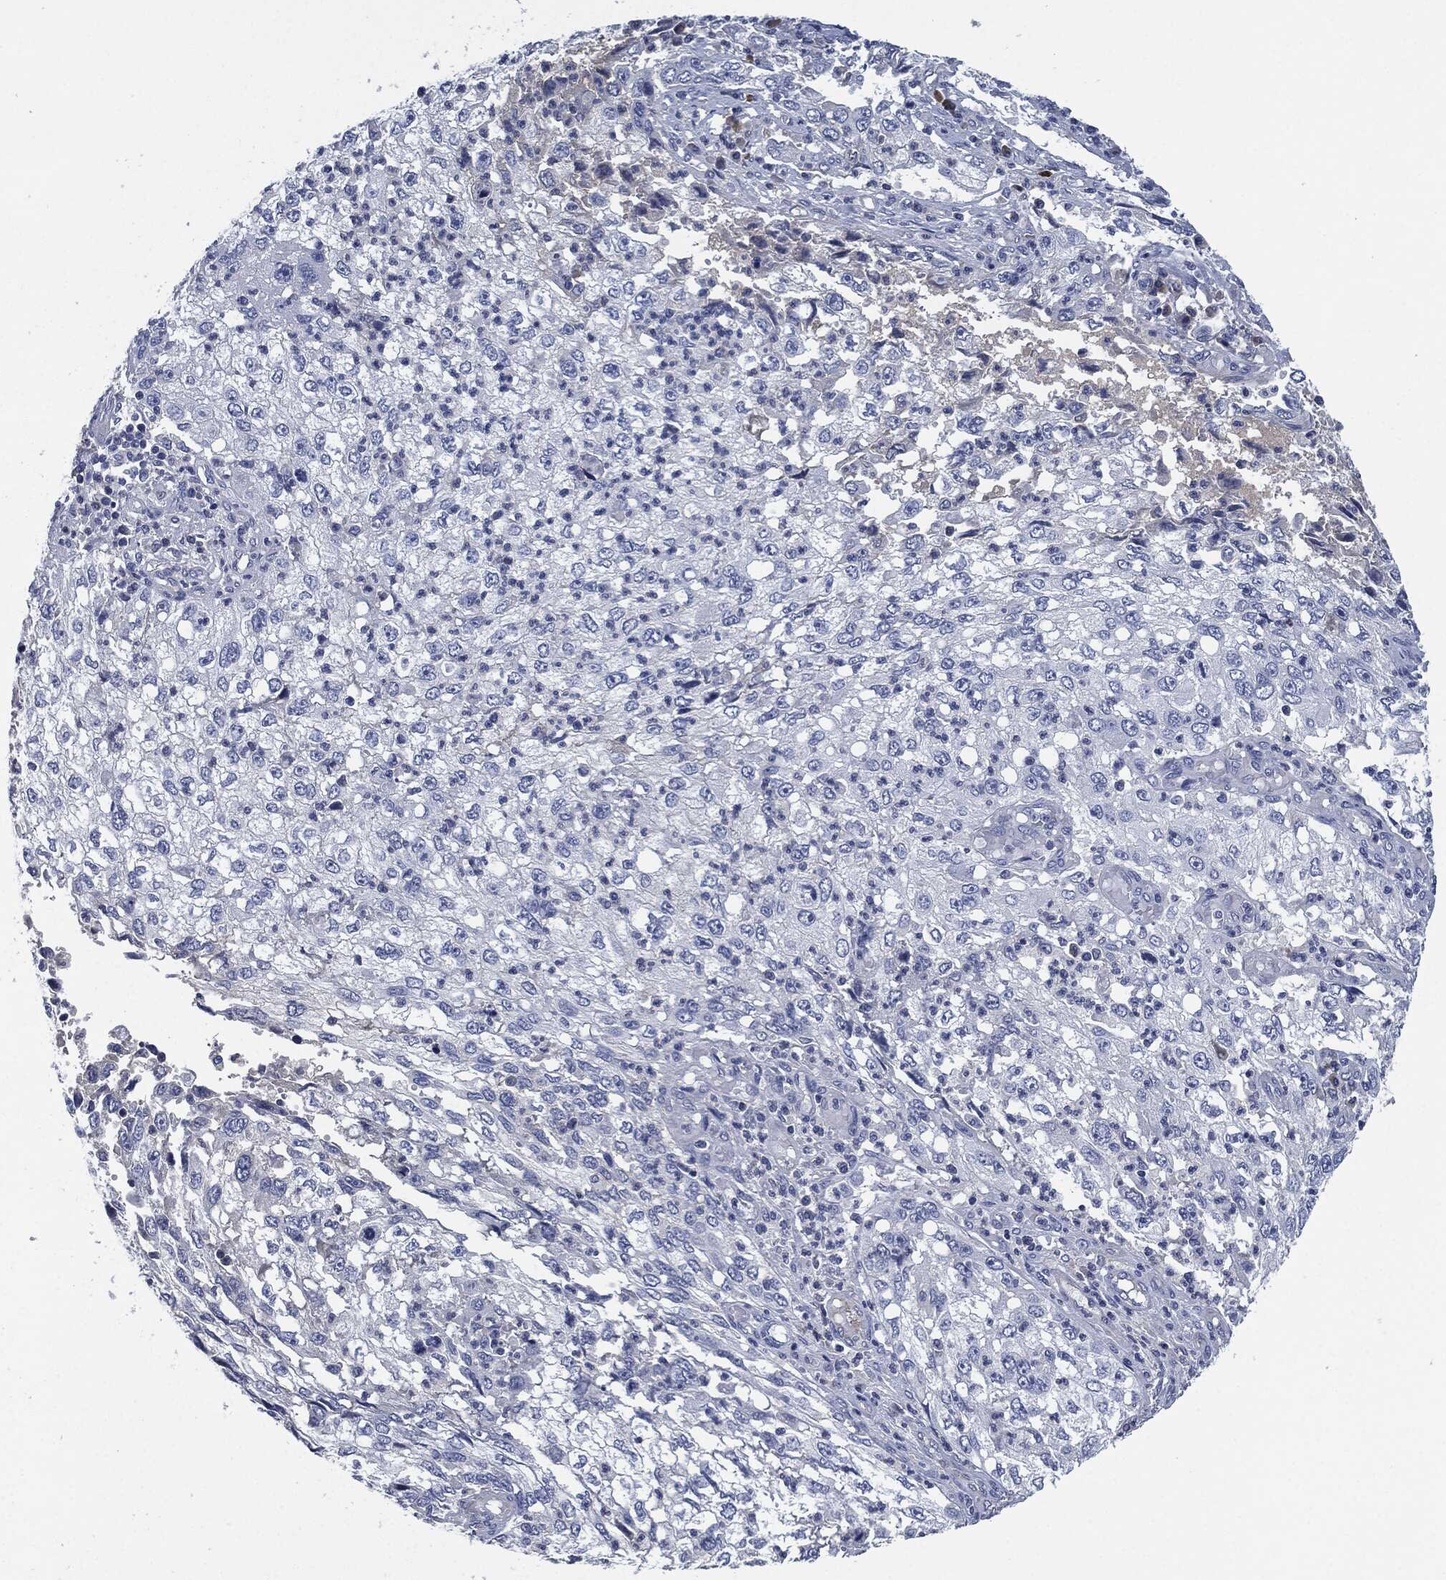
{"staining": {"intensity": "negative", "quantity": "none", "location": "none"}, "tissue": "cervical cancer", "cell_type": "Tumor cells", "image_type": "cancer", "snomed": [{"axis": "morphology", "description": "Squamous cell carcinoma, NOS"}, {"axis": "topography", "description": "Cervix"}], "caption": "DAB immunohistochemical staining of human cervical cancer (squamous cell carcinoma) shows no significant expression in tumor cells.", "gene": "CD27", "patient": {"sex": "female", "age": 36}}